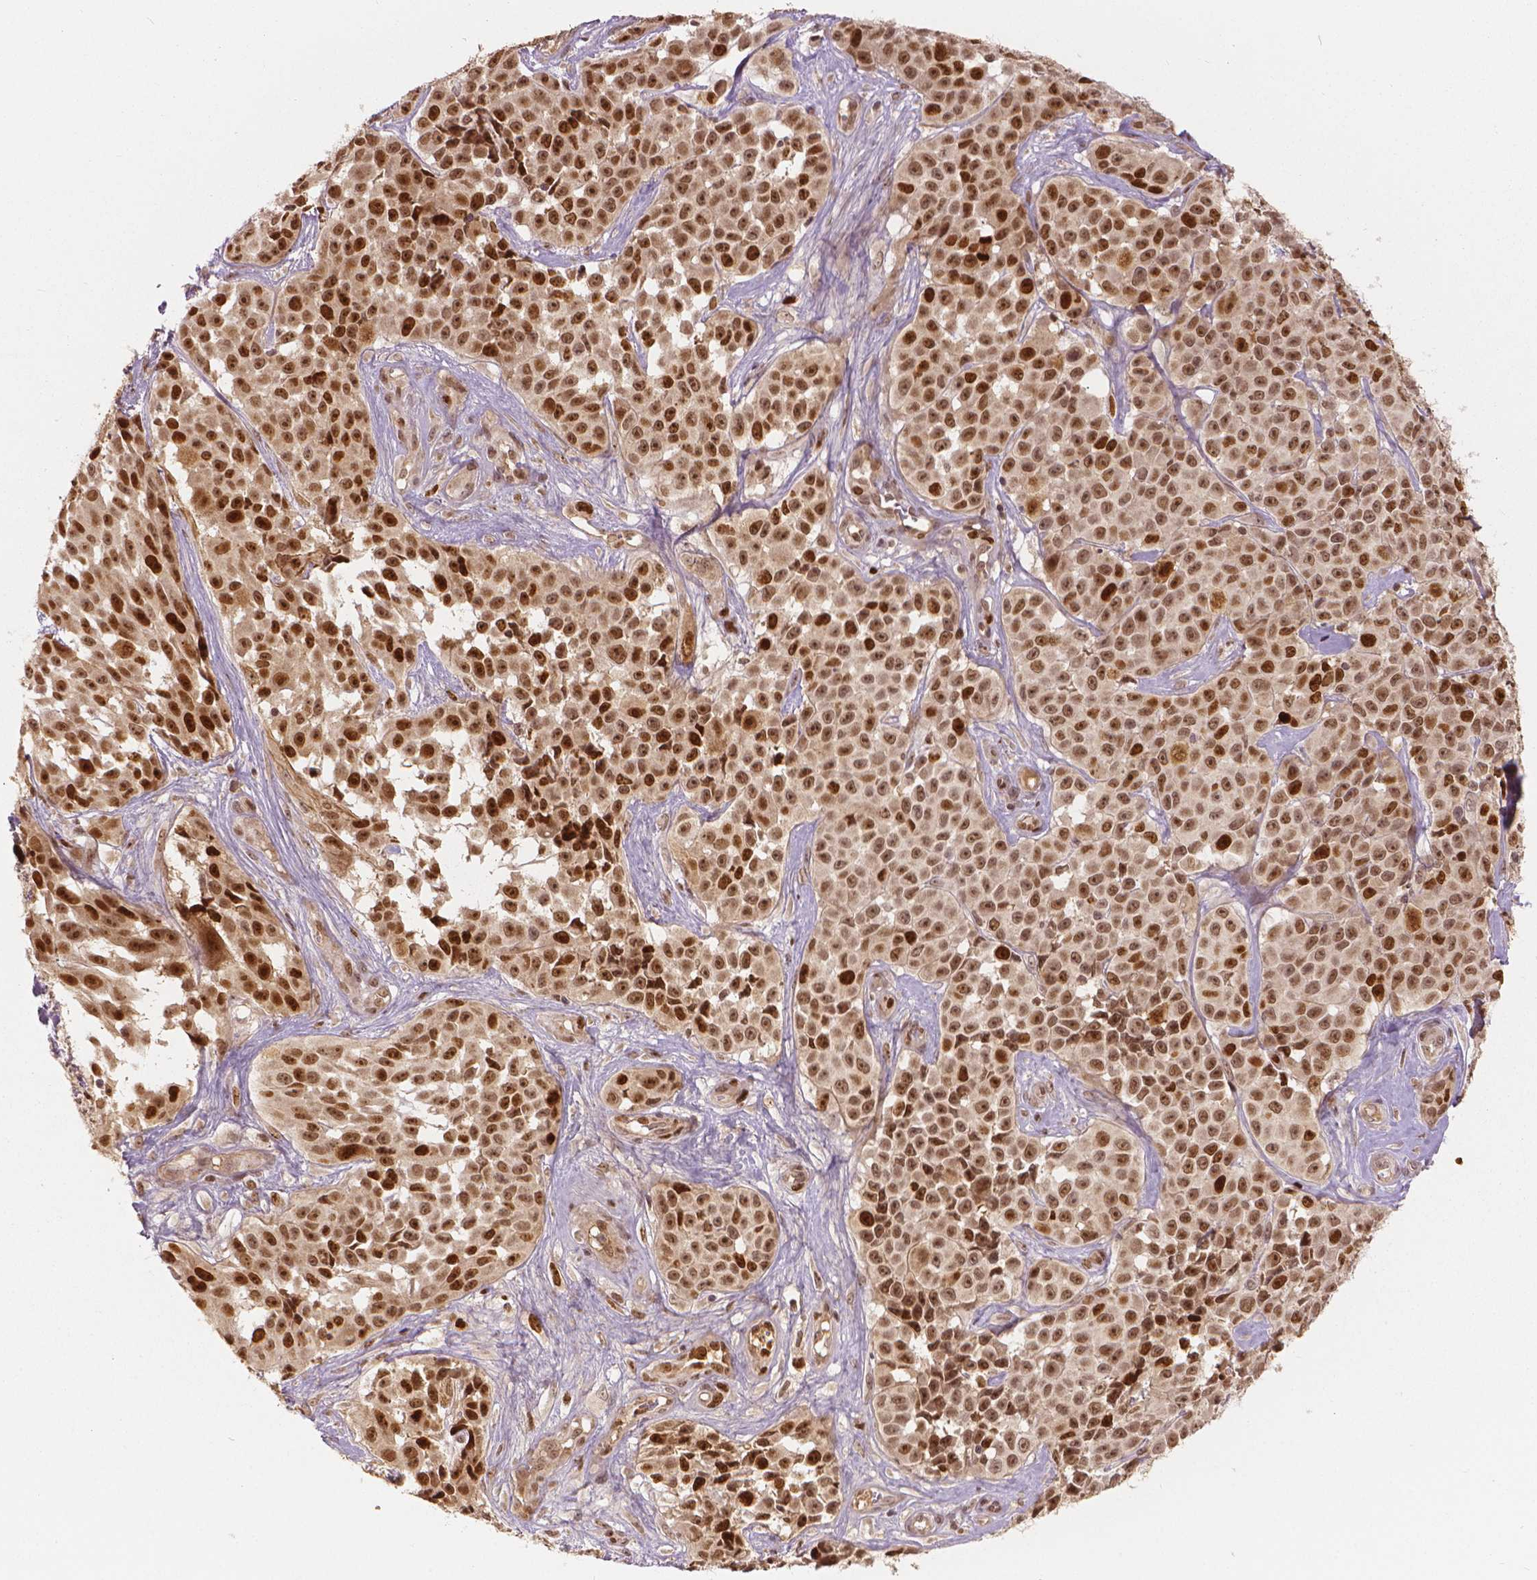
{"staining": {"intensity": "strong", "quantity": ">75%", "location": "nuclear"}, "tissue": "melanoma", "cell_type": "Tumor cells", "image_type": "cancer", "snomed": [{"axis": "morphology", "description": "Malignant melanoma, NOS"}, {"axis": "topography", "description": "Skin"}], "caption": "This photomicrograph shows immunohistochemistry staining of melanoma, with high strong nuclear expression in about >75% of tumor cells.", "gene": "NSD2", "patient": {"sex": "female", "age": 88}}